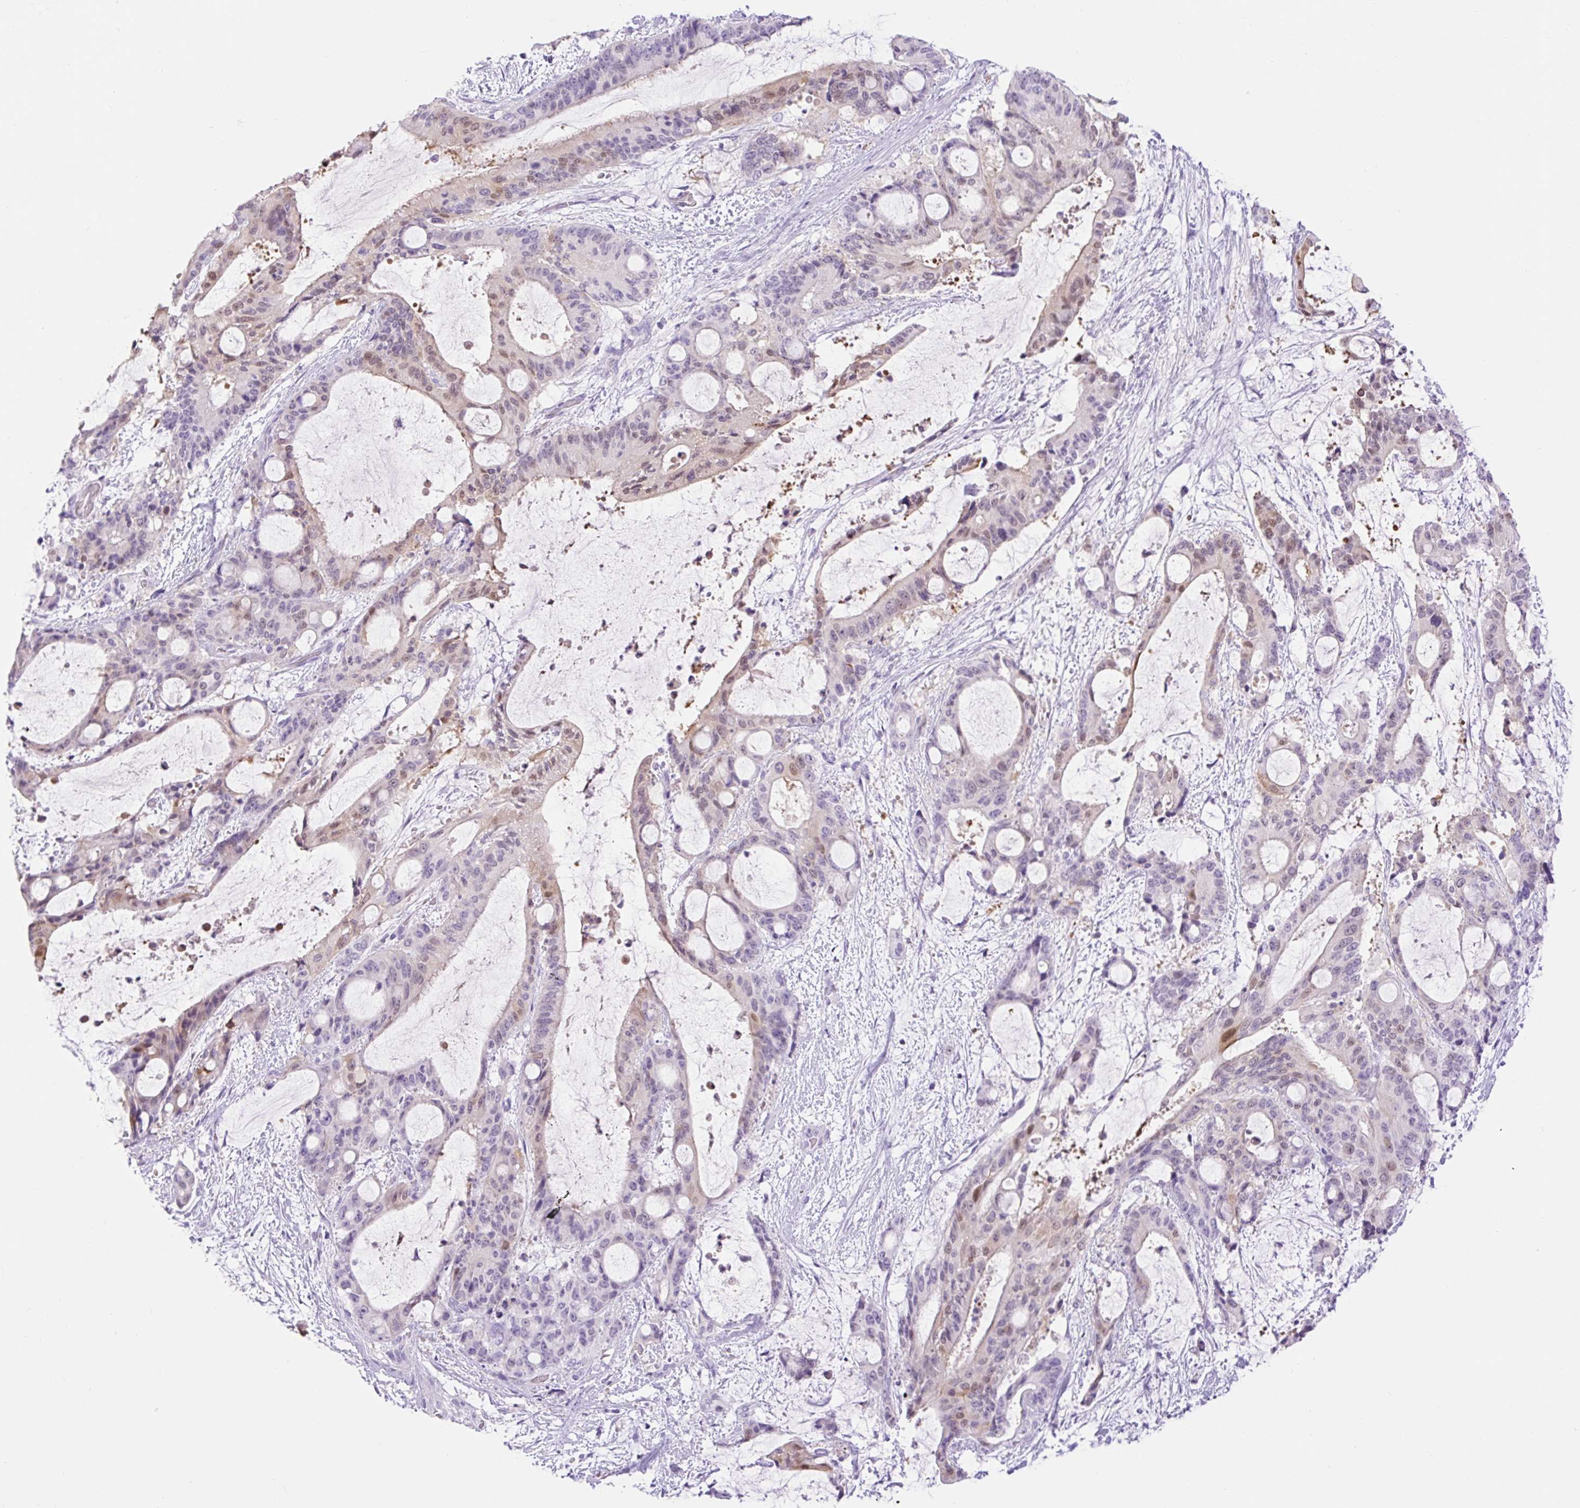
{"staining": {"intensity": "weak", "quantity": "<25%", "location": "nuclear"}, "tissue": "liver cancer", "cell_type": "Tumor cells", "image_type": "cancer", "snomed": [{"axis": "morphology", "description": "Normal tissue, NOS"}, {"axis": "morphology", "description": "Cholangiocarcinoma"}, {"axis": "topography", "description": "Liver"}, {"axis": "topography", "description": "Peripheral nerve tissue"}], "caption": "Immunohistochemistry (IHC) histopathology image of cholangiocarcinoma (liver) stained for a protein (brown), which shows no expression in tumor cells. (Stains: DAB IHC with hematoxylin counter stain, Microscopy: brightfield microscopy at high magnification).", "gene": "SLC25A40", "patient": {"sex": "female", "age": 73}}